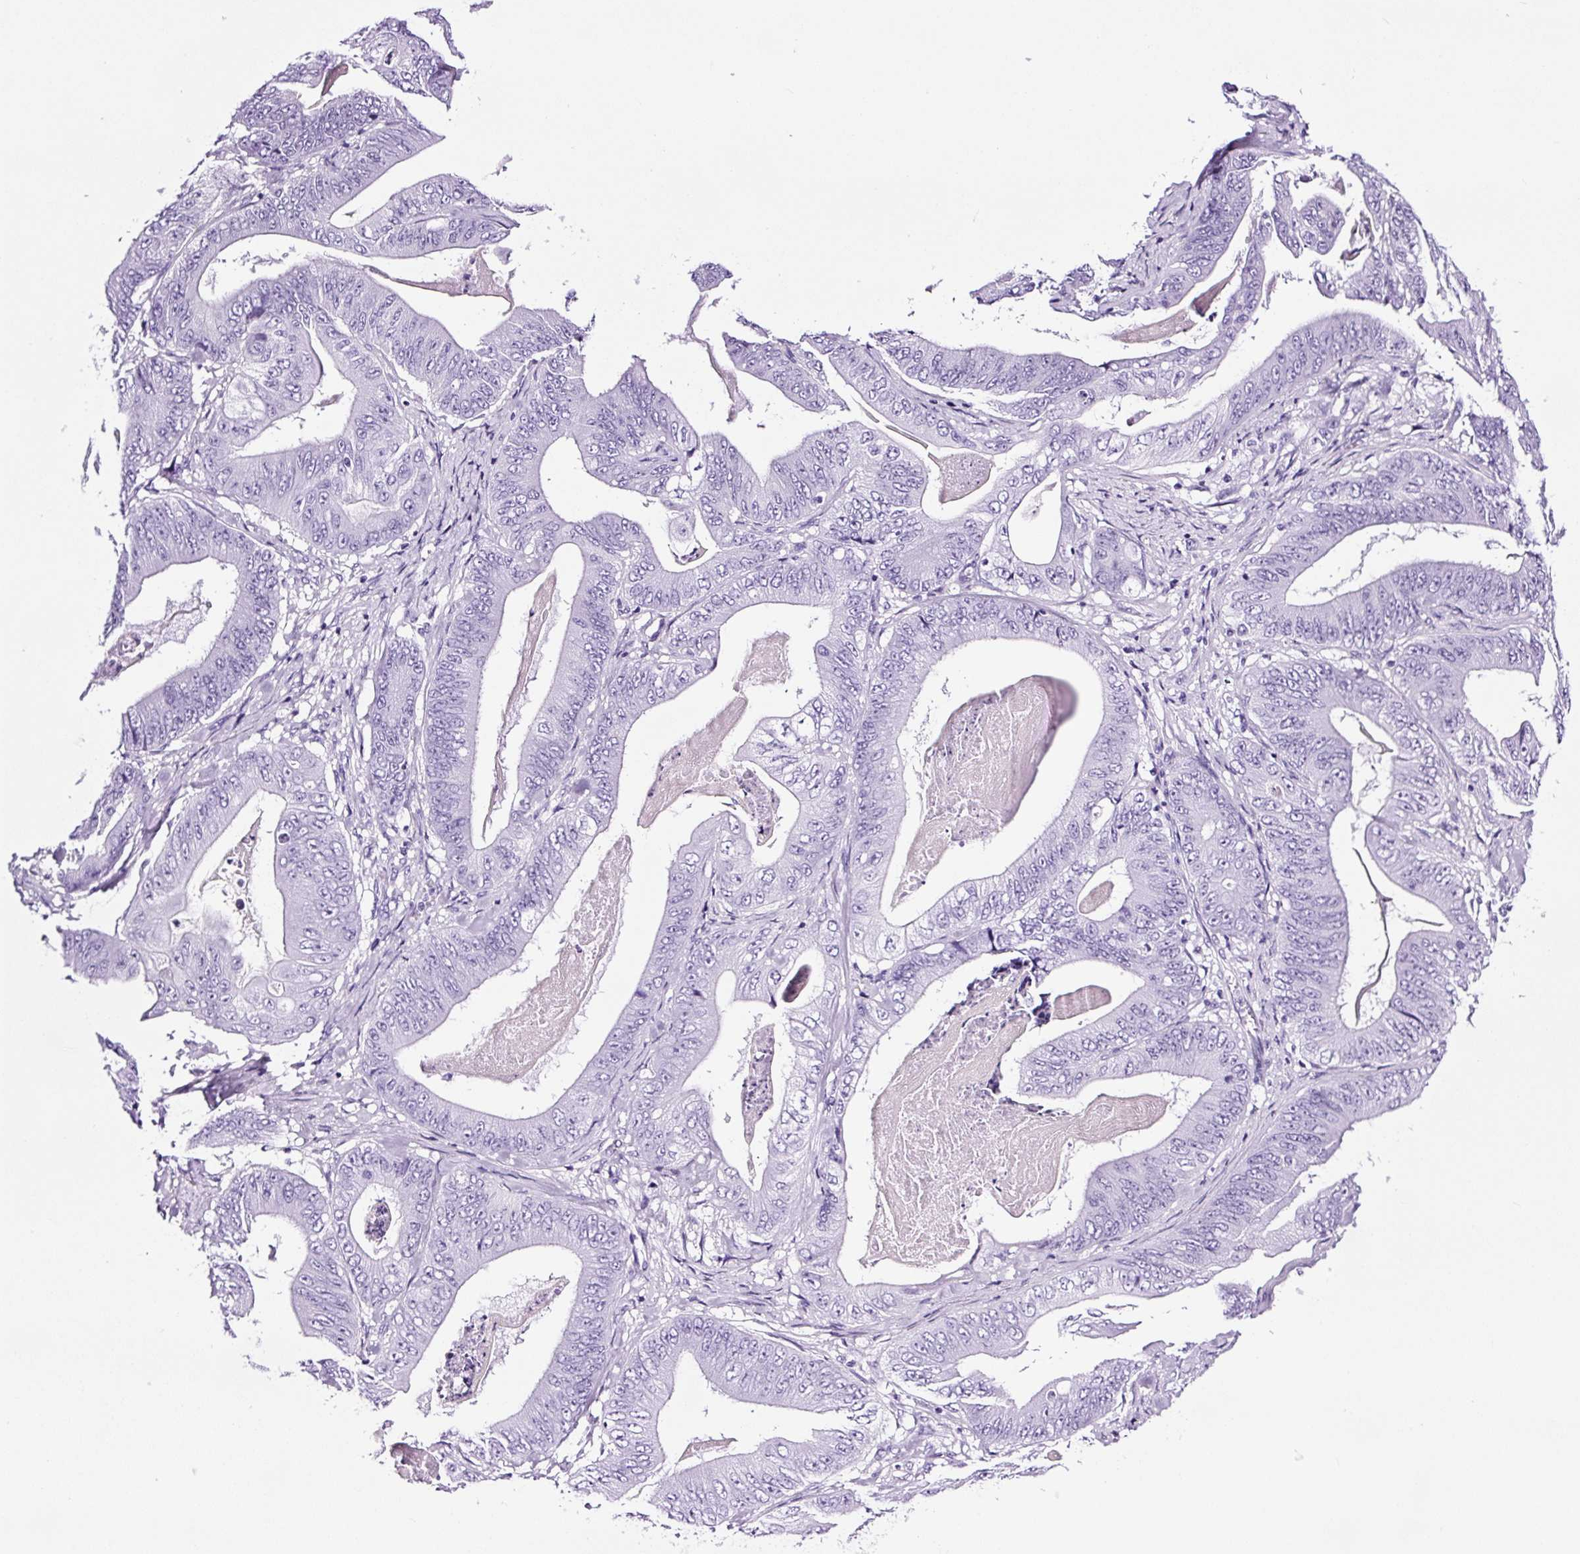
{"staining": {"intensity": "negative", "quantity": "none", "location": "none"}, "tissue": "stomach cancer", "cell_type": "Tumor cells", "image_type": "cancer", "snomed": [{"axis": "morphology", "description": "Adenocarcinoma, NOS"}, {"axis": "topography", "description": "Stomach"}], "caption": "Immunohistochemistry (IHC) image of human stomach cancer (adenocarcinoma) stained for a protein (brown), which demonstrates no positivity in tumor cells.", "gene": "FBXL7", "patient": {"sex": "female", "age": 73}}